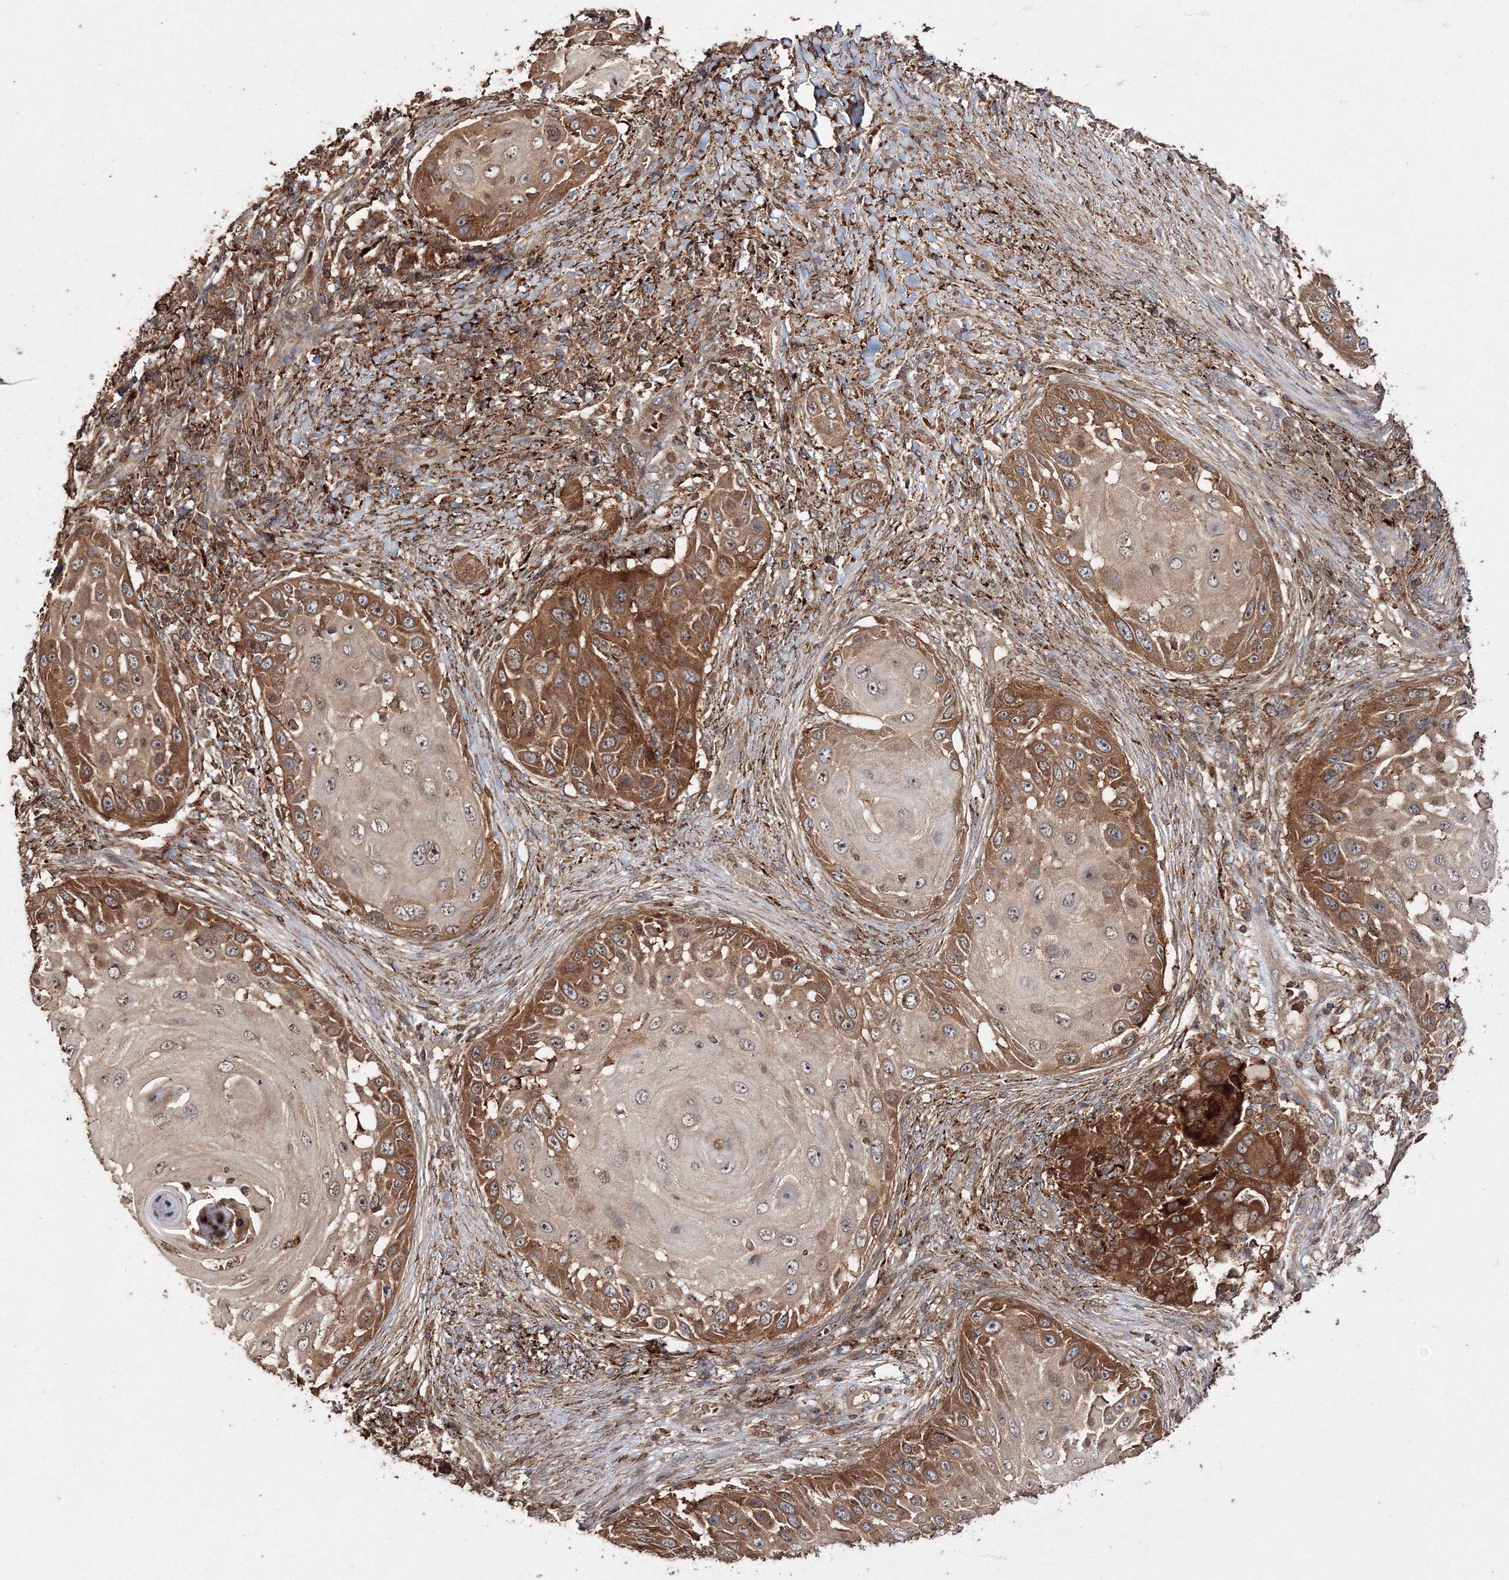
{"staining": {"intensity": "moderate", "quantity": ">75%", "location": "cytoplasmic/membranous"}, "tissue": "skin cancer", "cell_type": "Tumor cells", "image_type": "cancer", "snomed": [{"axis": "morphology", "description": "Squamous cell carcinoma, NOS"}, {"axis": "topography", "description": "Skin"}], "caption": "Immunohistochemical staining of human skin squamous cell carcinoma demonstrates moderate cytoplasmic/membranous protein expression in approximately >75% of tumor cells.", "gene": "DDO", "patient": {"sex": "female", "age": 44}}